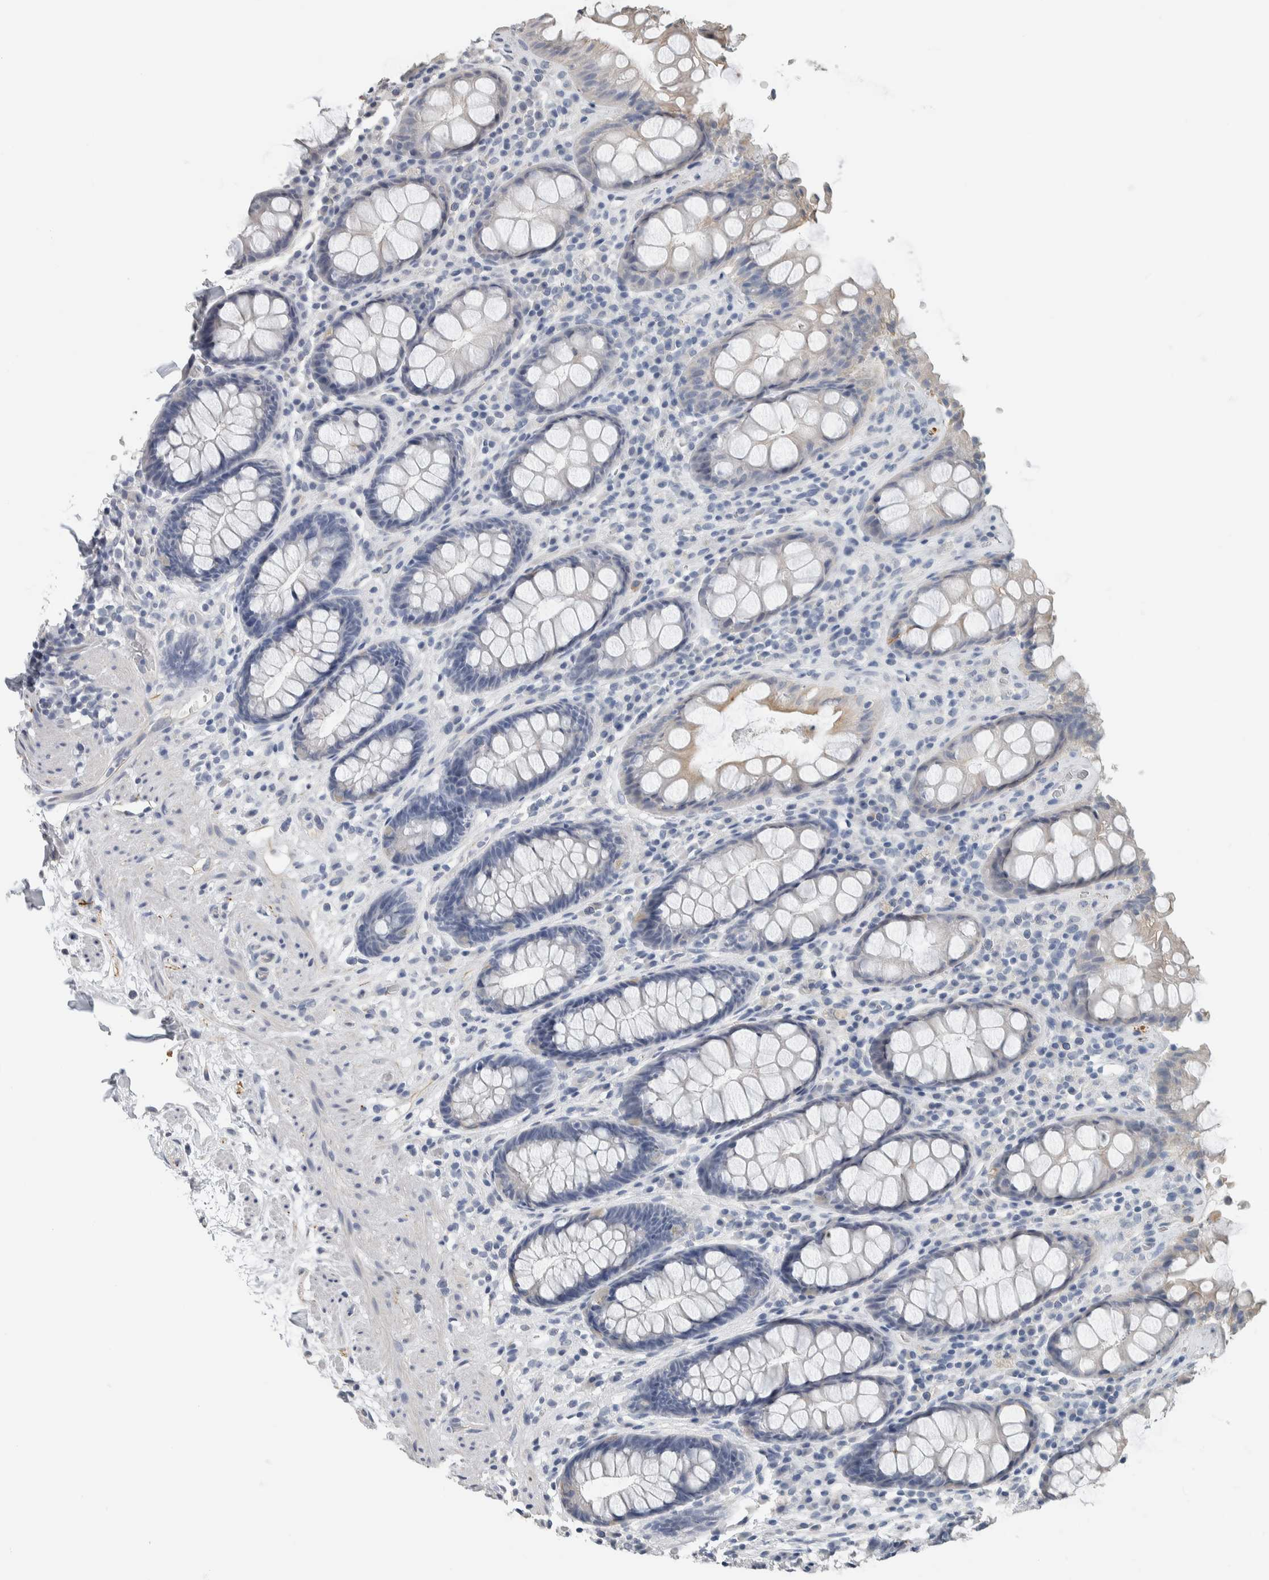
{"staining": {"intensity": "weak", "quantity": "<25%", "location": "cytoplasmic/membranous"}, "tissue": "rectum", "cell_type": "Glandular cells", "image_type": "normal", "snomed": [{"axis": "morphology", "description": "Normal tissue, NOS"}, {"axis": "topography", "description": "Rectum"}], "caption": "Human rectum stained for a protein using immunohistochemistry (IHC) demonstrates no positivity in glandular cells.", "gene": "NEFM", "patient": {"sex": "male", "age": 64}}